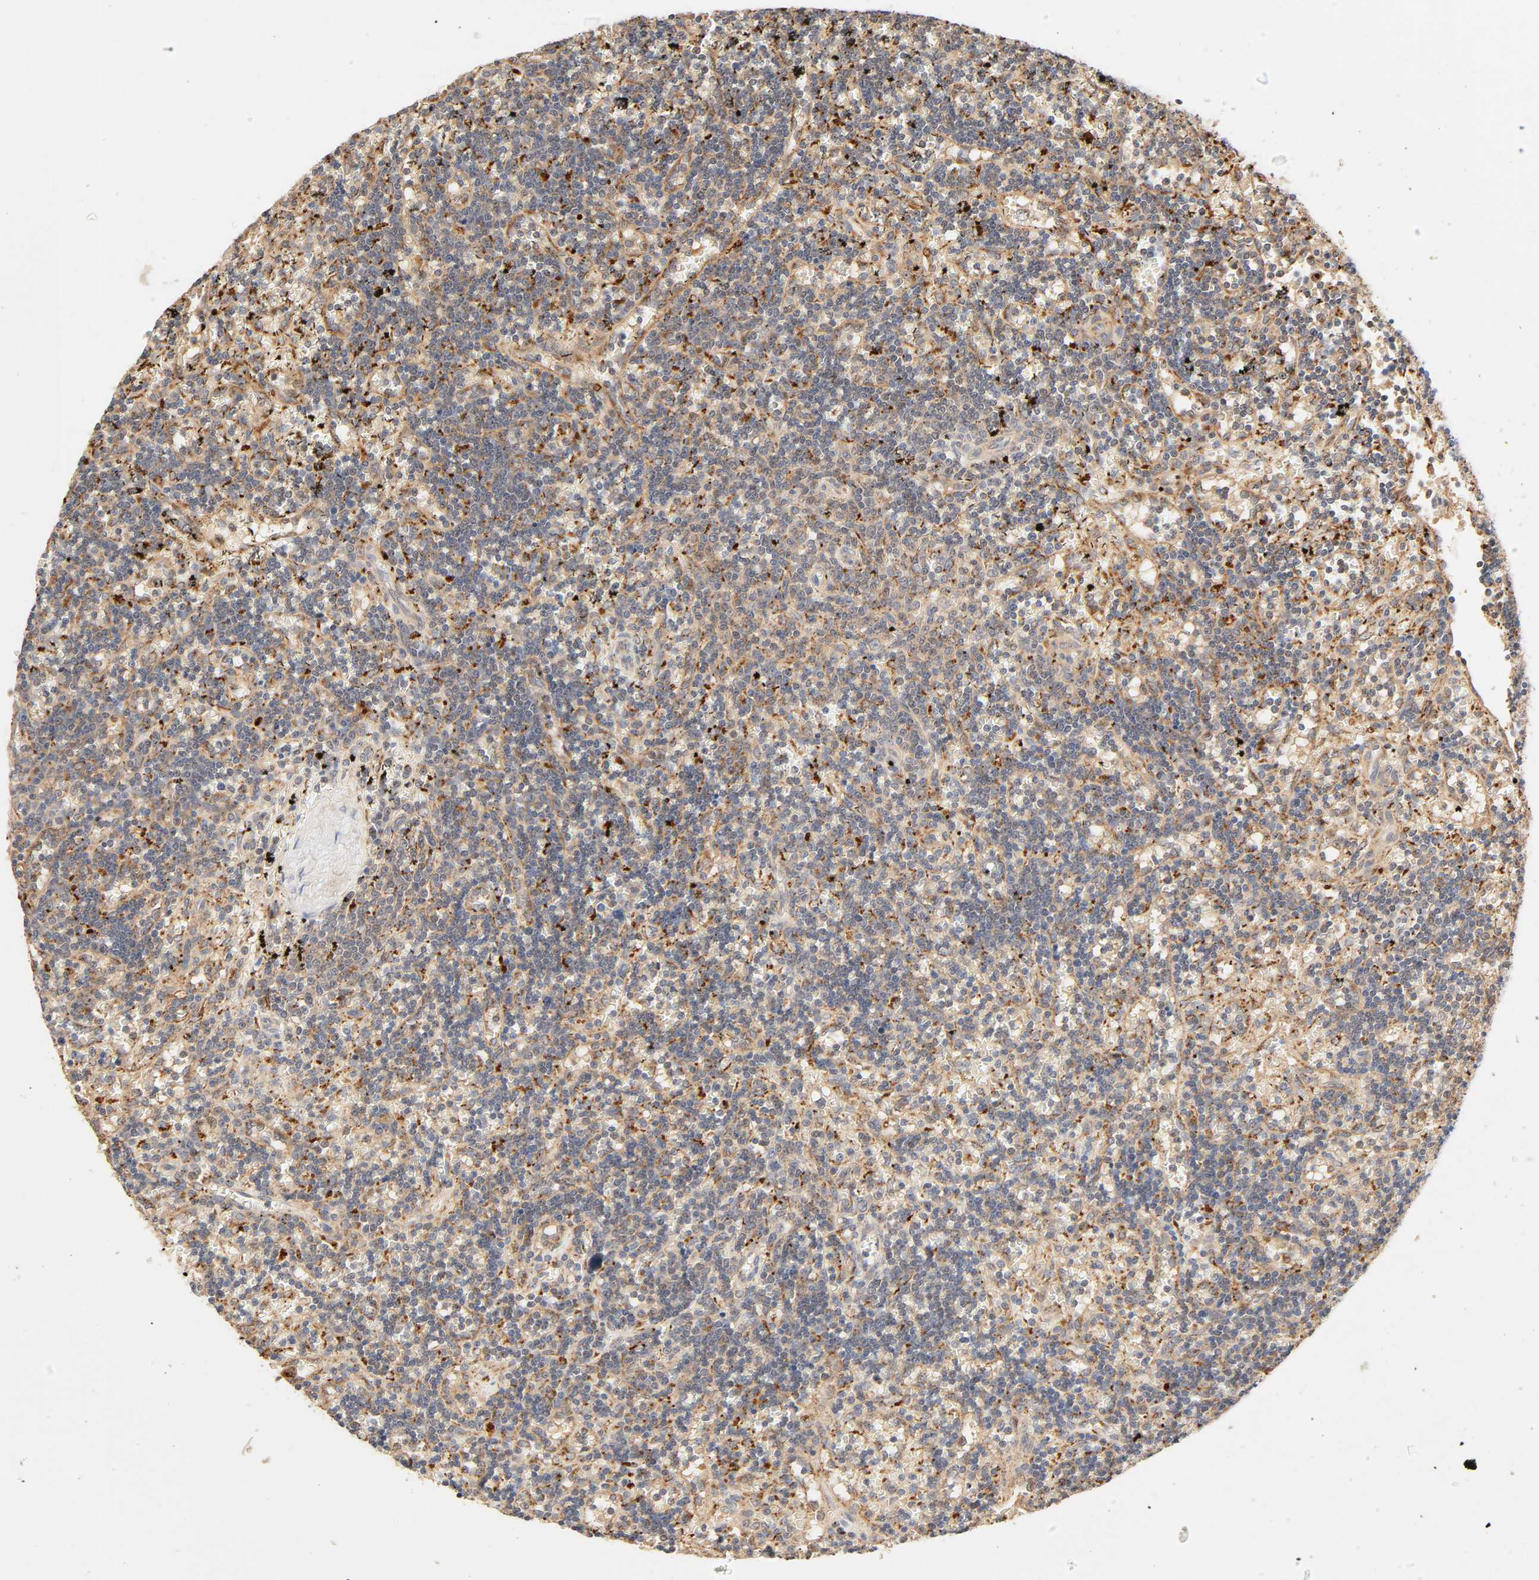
{"staining": {"intensity": "moderate", "quantity": ">75%", "location": "cytoplasmic/membranous"}, "tissue": "lymphoma", "cell_type": "Tumor cells", "image_type": "cancer", "snomed": [{"axis": "morphology", "description": "Malignant lymphoma, non-Hodgkin's type, Low grade"}, {"axis": "topography", "description": "Spleen"}], "caption": "Lymphoma tissue reveals moderate cytoplasmic/membranous staining in approximately >75% of tumor cells", "gene": "MAPK6", "patient": {"sex": "male", "age": 60}}